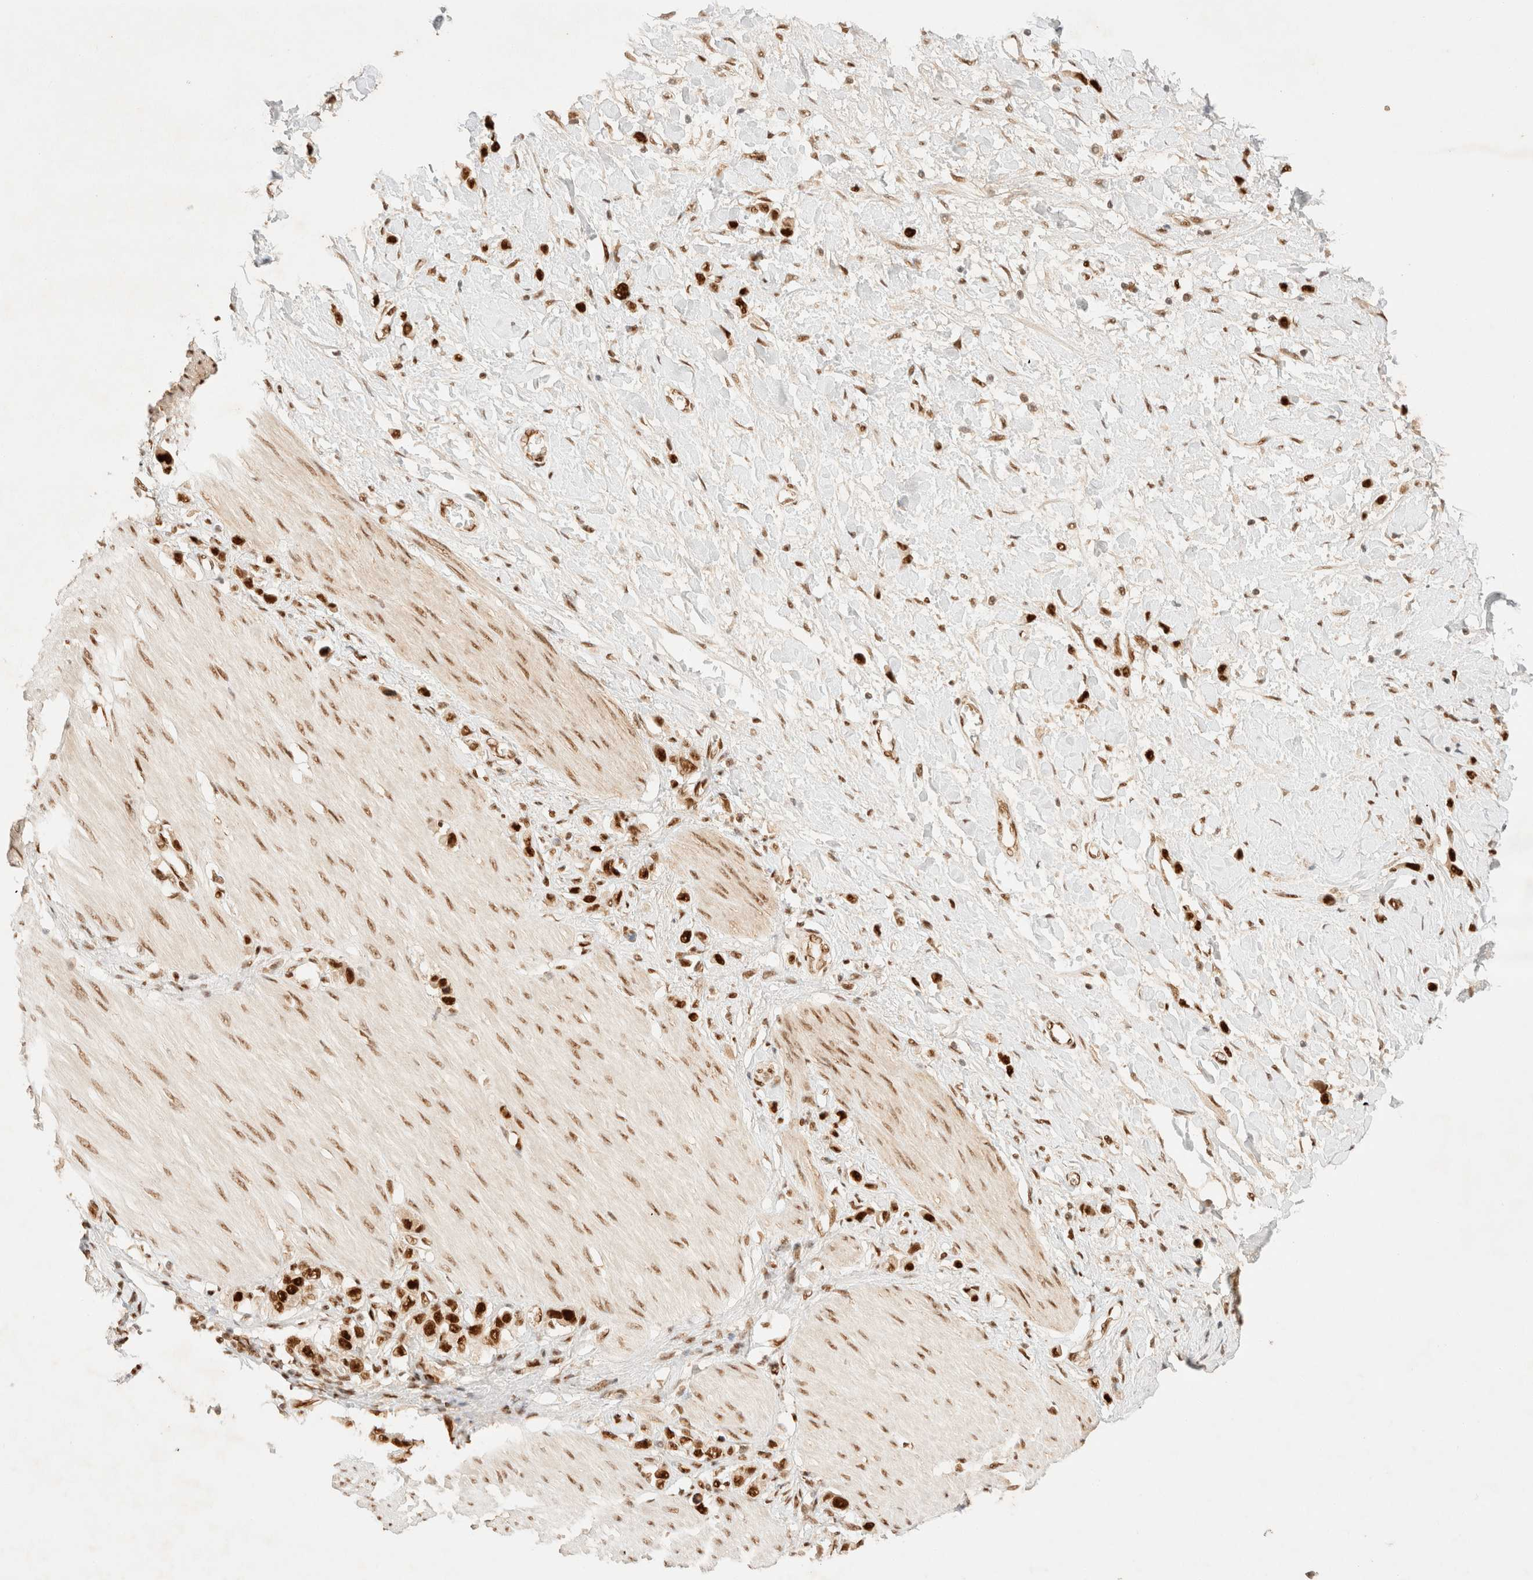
{"staining": {"intensity": "strong", "quantity": ">75%", "location": "nuclear"}, "tissue": "stomach cancer", "cell_type": "Tumor cells", "image_type": "cancer", "snomed": [{"axis": "morphology", "description": "Adenocarcinoma, NOS"}, {"axis": "topography", "description": "Stomach"}], "caption": "DAB immunohistochemical staining of human adenocarcinoma (stomach) shows strong nuclear protein positivity in approximately >75% of tumor cells.", "gene": "ZNF768", "patient": {"sex": "female", "age": 65}}